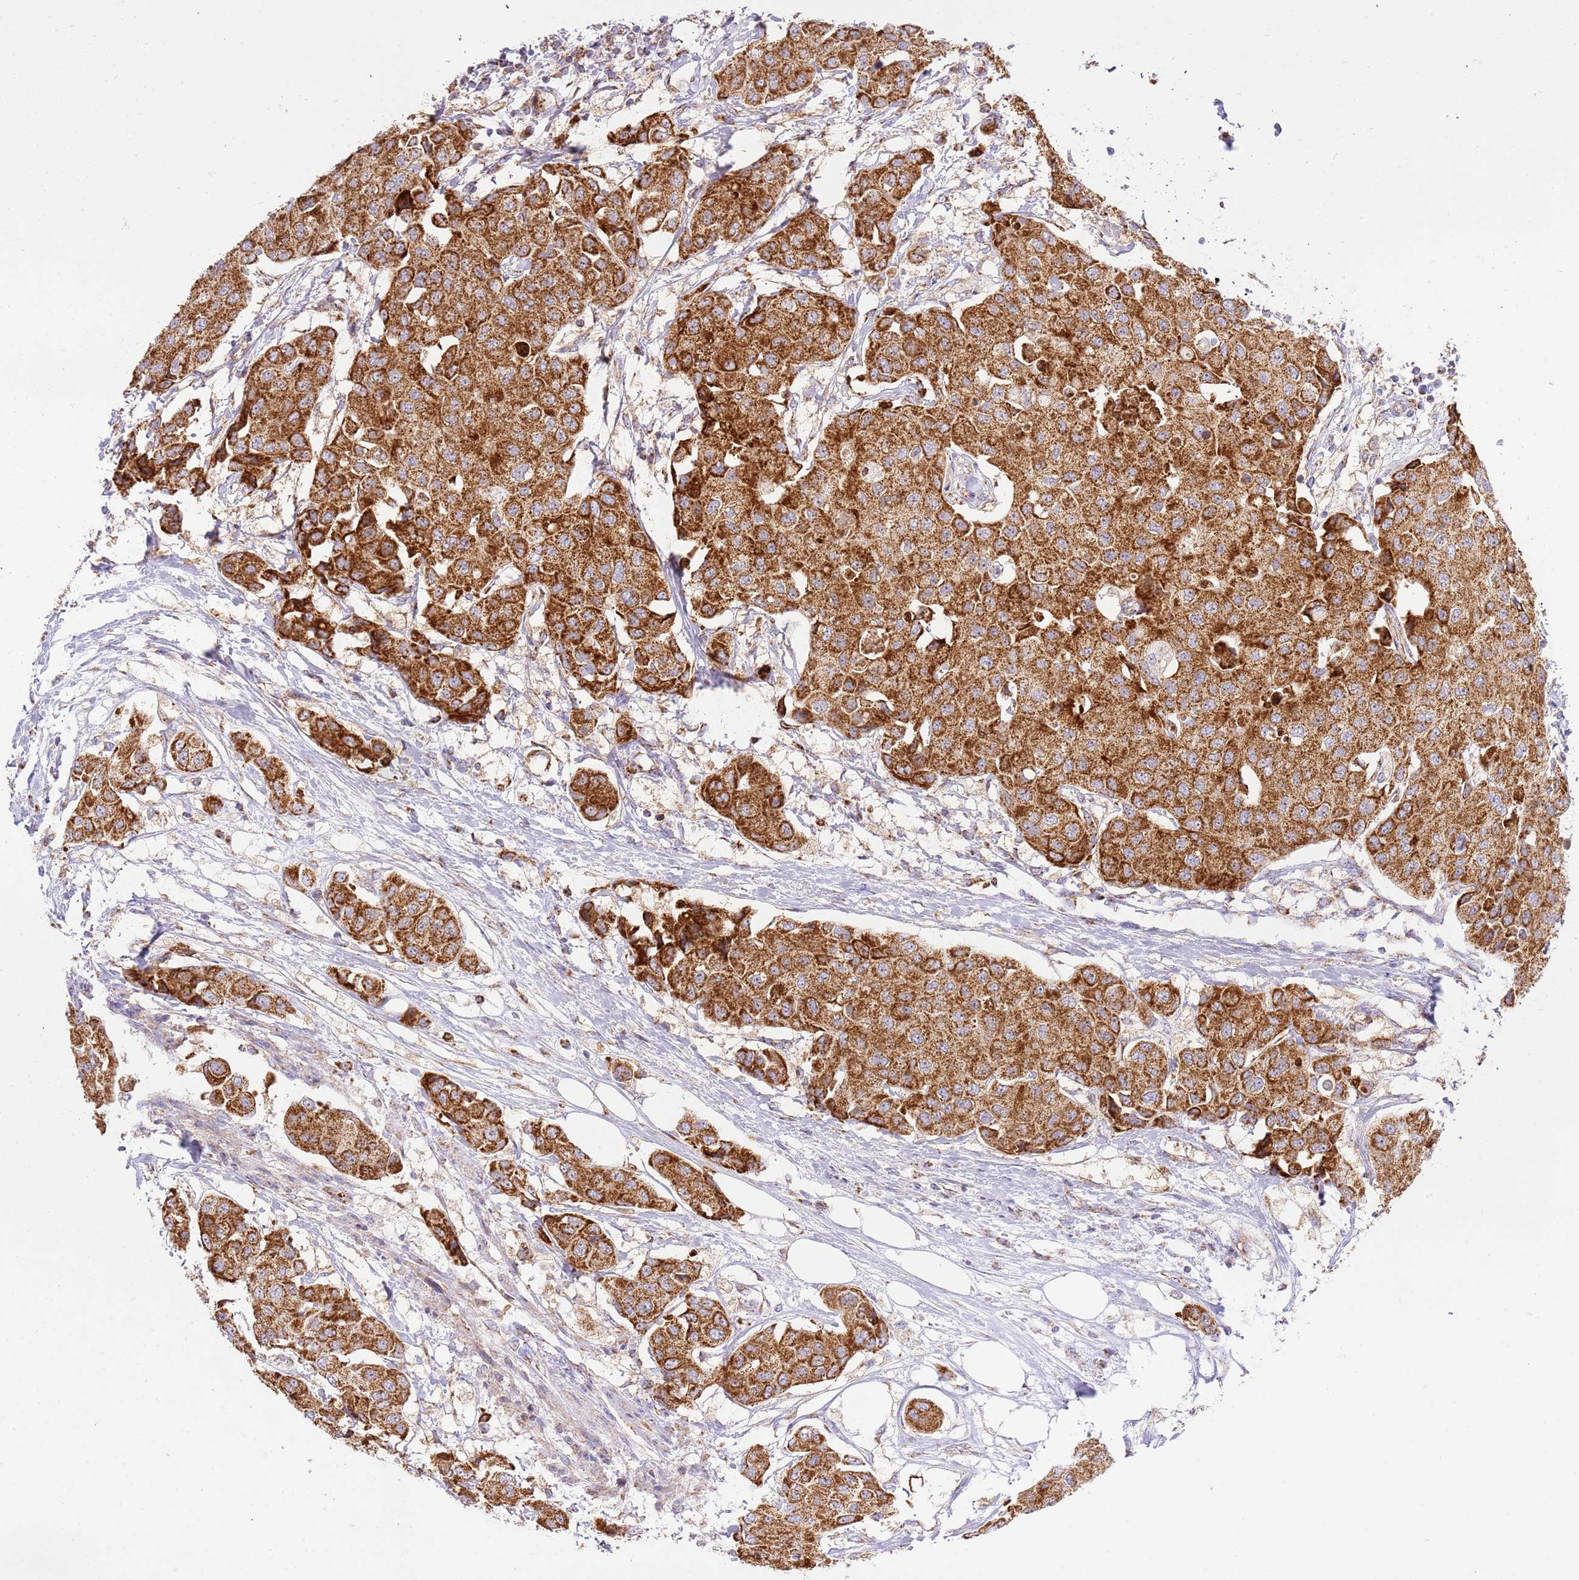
{"staining": {"intensity": "strong", "quantity": ">75%", "location": "cytoplasmic/membranous"}, "tissue": "breast cancer", "cell_type": "Tumor cells", "image_type": "cancer", "snomed": [{"axis": "morphology", "description": "Duct carcinoma"}, {"axis": "topography", "description": "Breast"}, {"axis": "topography", "description": "Lymph node"}], "caption": "A micrograph of human breast cancer stained for a protein displays strong cytoplasmic/membranous brown staining in tumor cells.", "gene": "ZBTB39", "patient": {"sex": "female", "age": 80}}